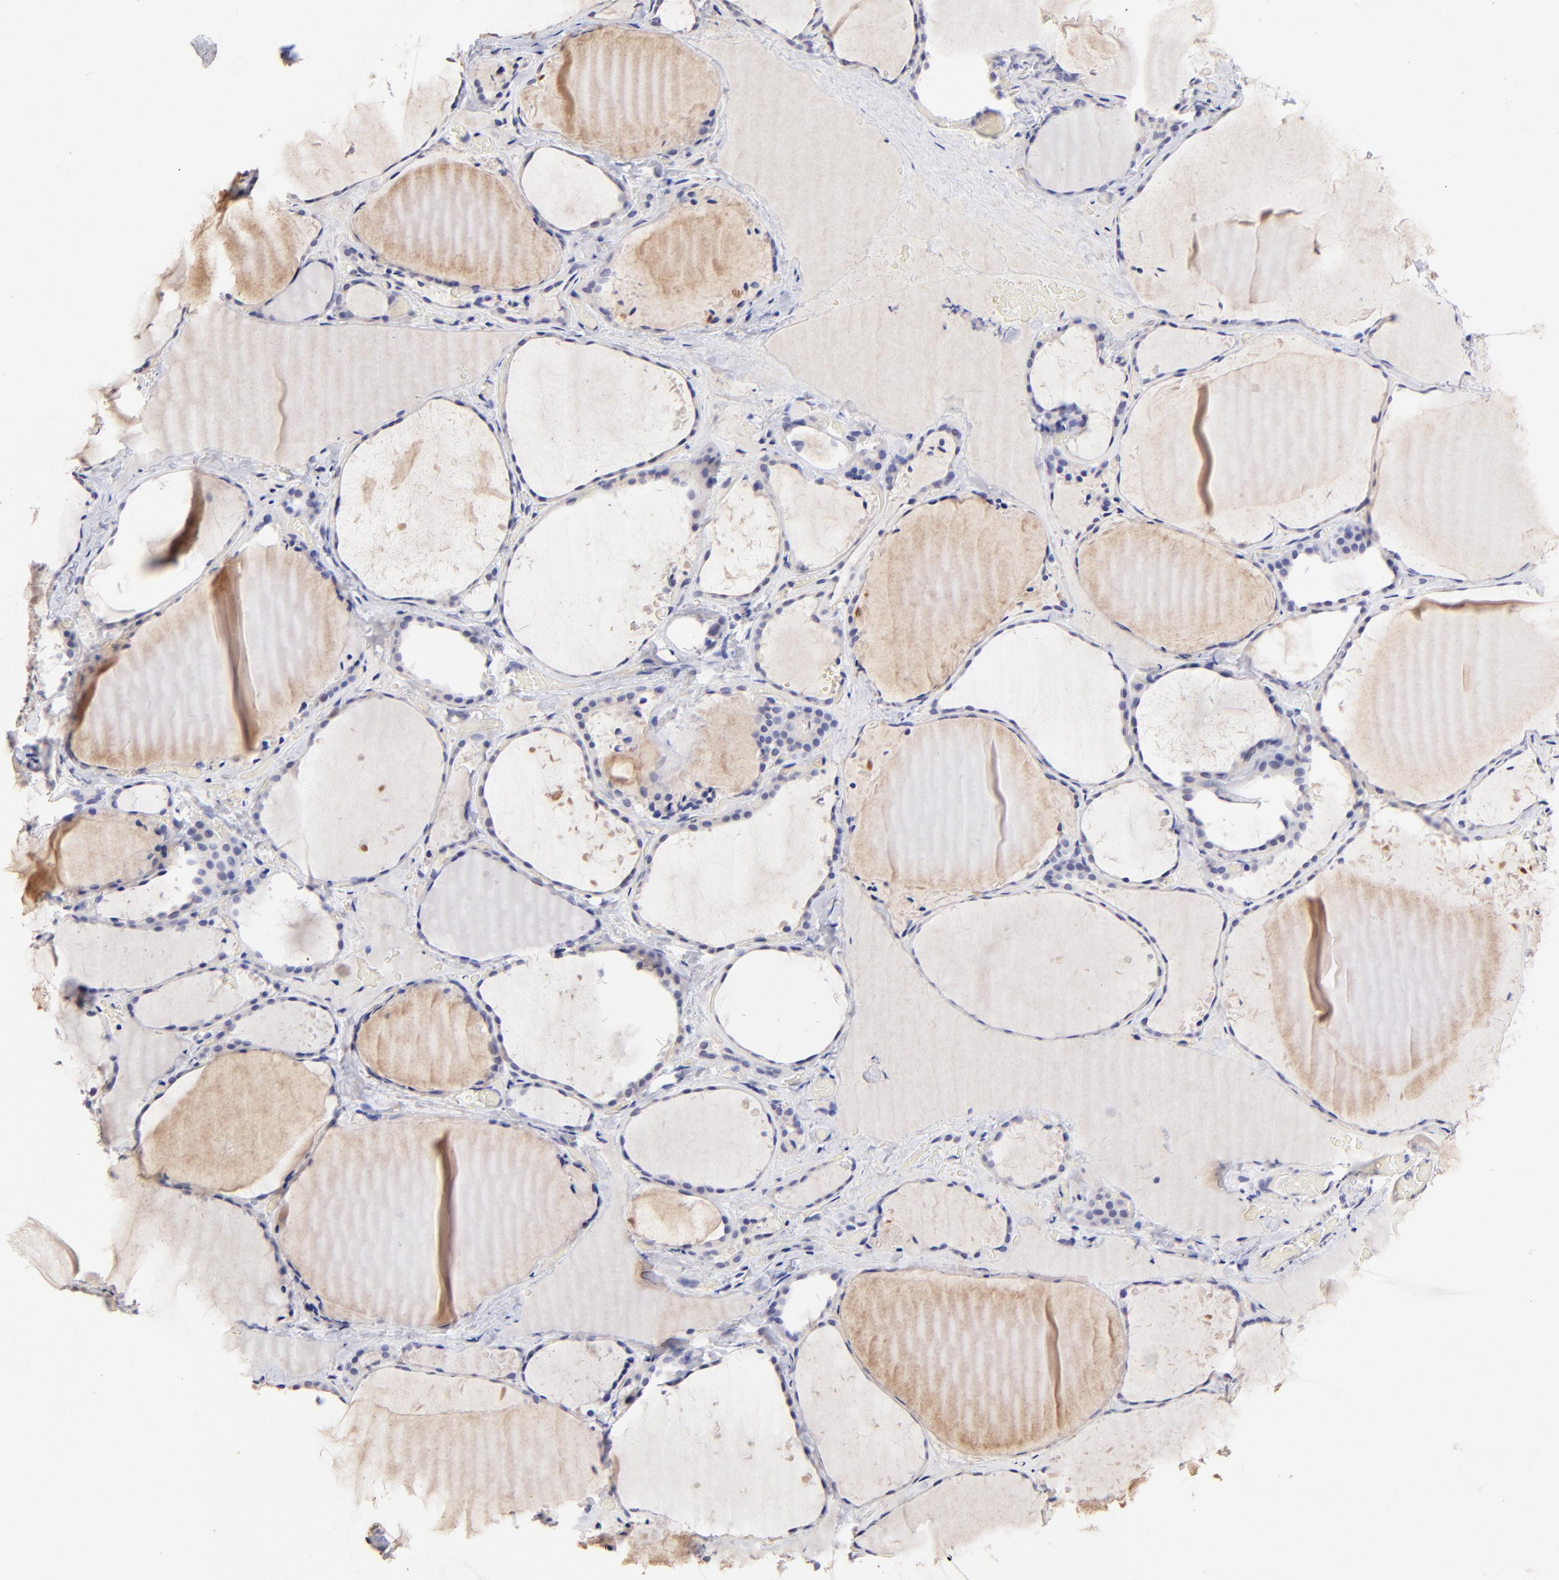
{"staining": {"intensity": "negative", "quantity": "none", "location": "none"}, "tissue": "thyroid gland", "cell_type": "Glandular cells", "image_type": "normal", "snomed": [{"axis": "morphology", "description": "Normal tissue, NOS"}, {"axis": "topography", "description": "Thyroid gland"}], "caption": "There is no significant staining in glandular cells of thyroid gland.", "gene": "DNMT1", "patient": {"sex": "female", "age": 22}}